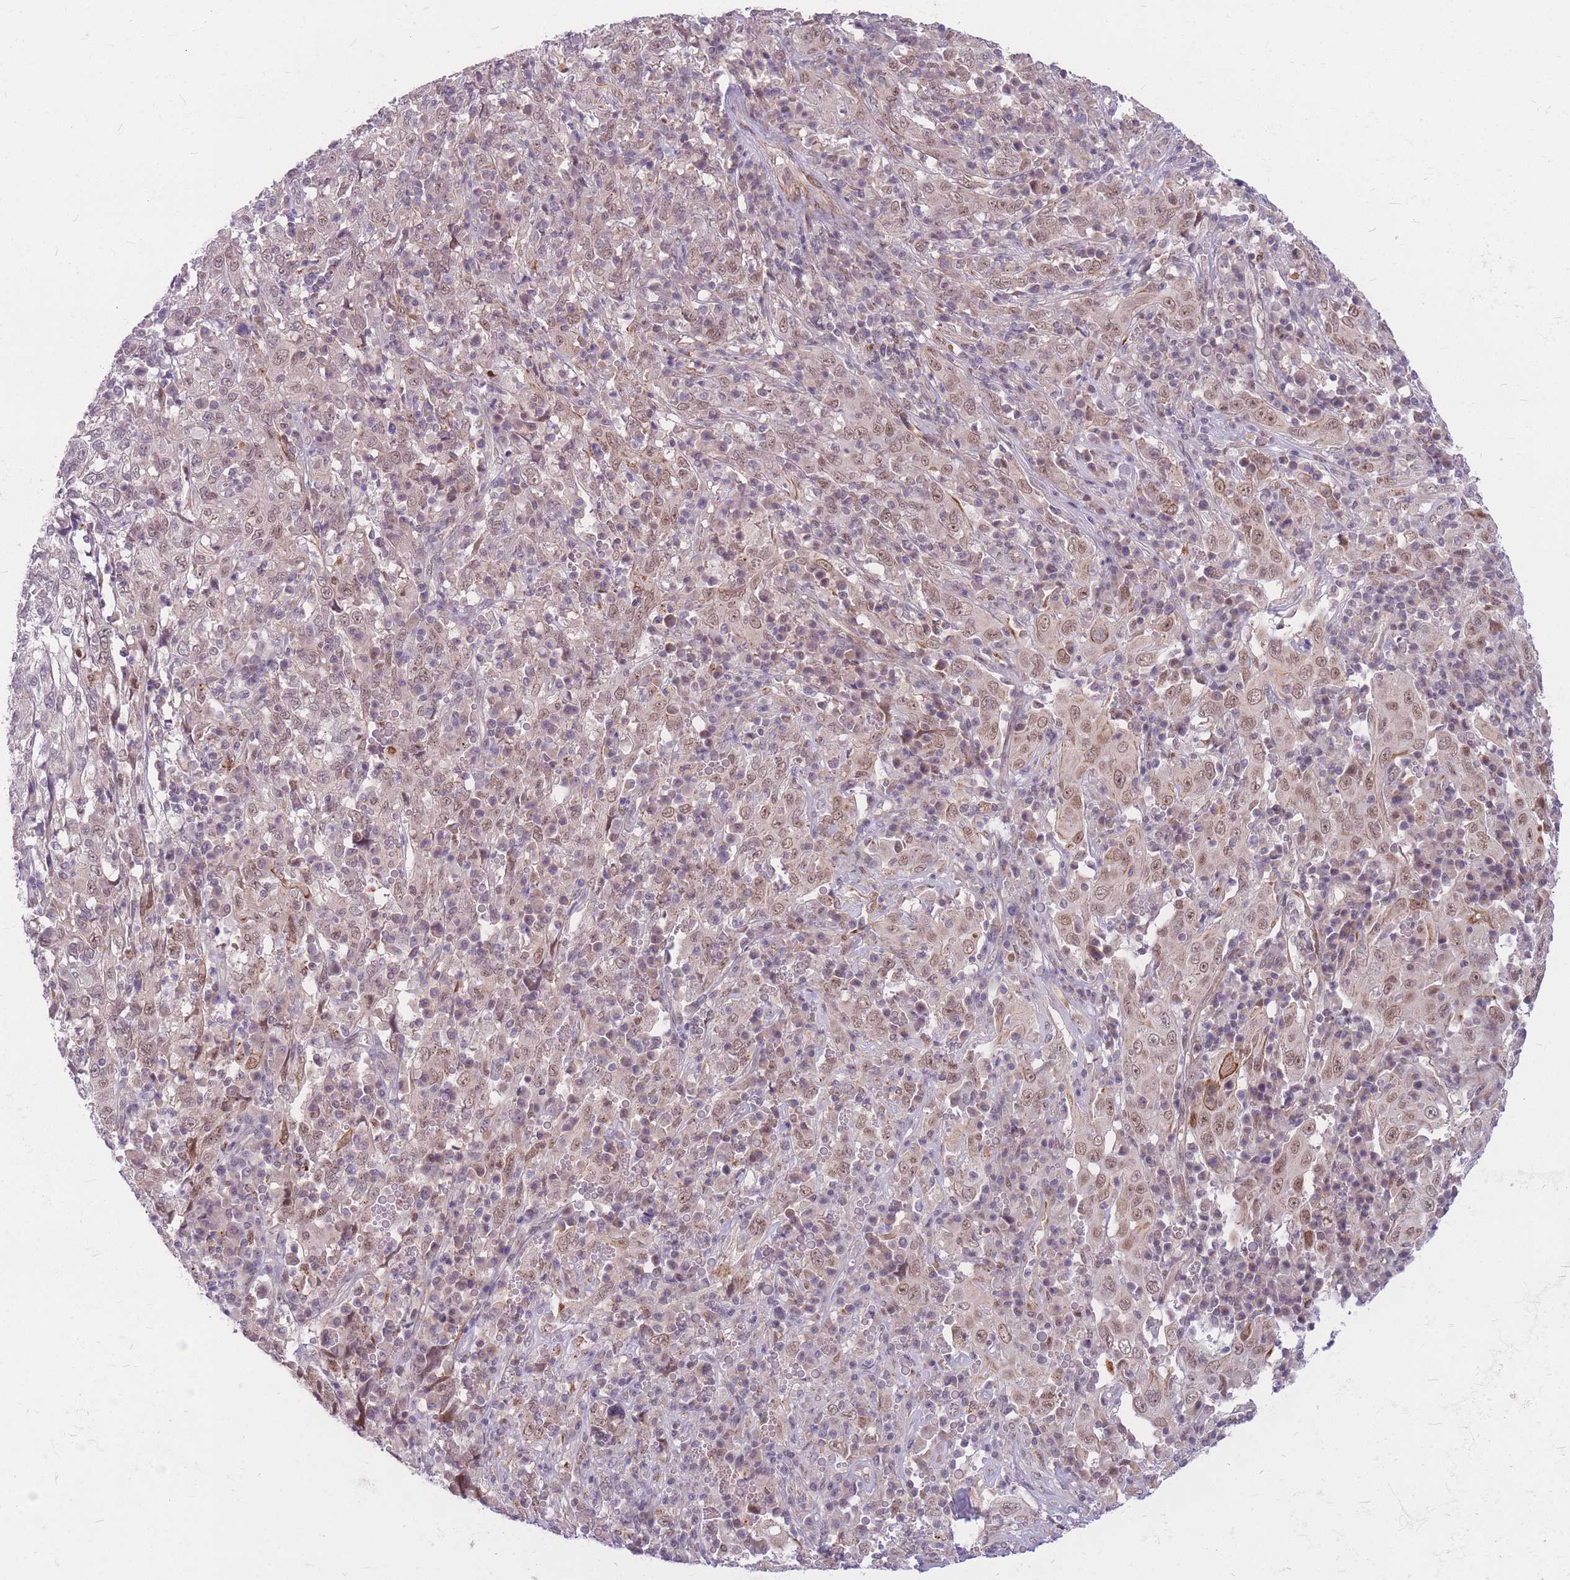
{"staining": {"intensity": "weak", "quantity": ">75%", "location": "nuclear"}, "tissue": "cervical cancer", "cell_type": "Tumor cells", "image_type": "cancer", "snomed": [{"axis": "morphology", "description": "Squamous cell carcinoma, NOS"}, {"axis": "topography", "description": "Cervix"}], "caption": "Protein expression analysis of cervical cancer (squamous cell carcinoma) shows weak nuclear staining in approximately >75% of tumor cells.", "gene": "ERCC2", "patient": {"sex": "female", "age": 46}}